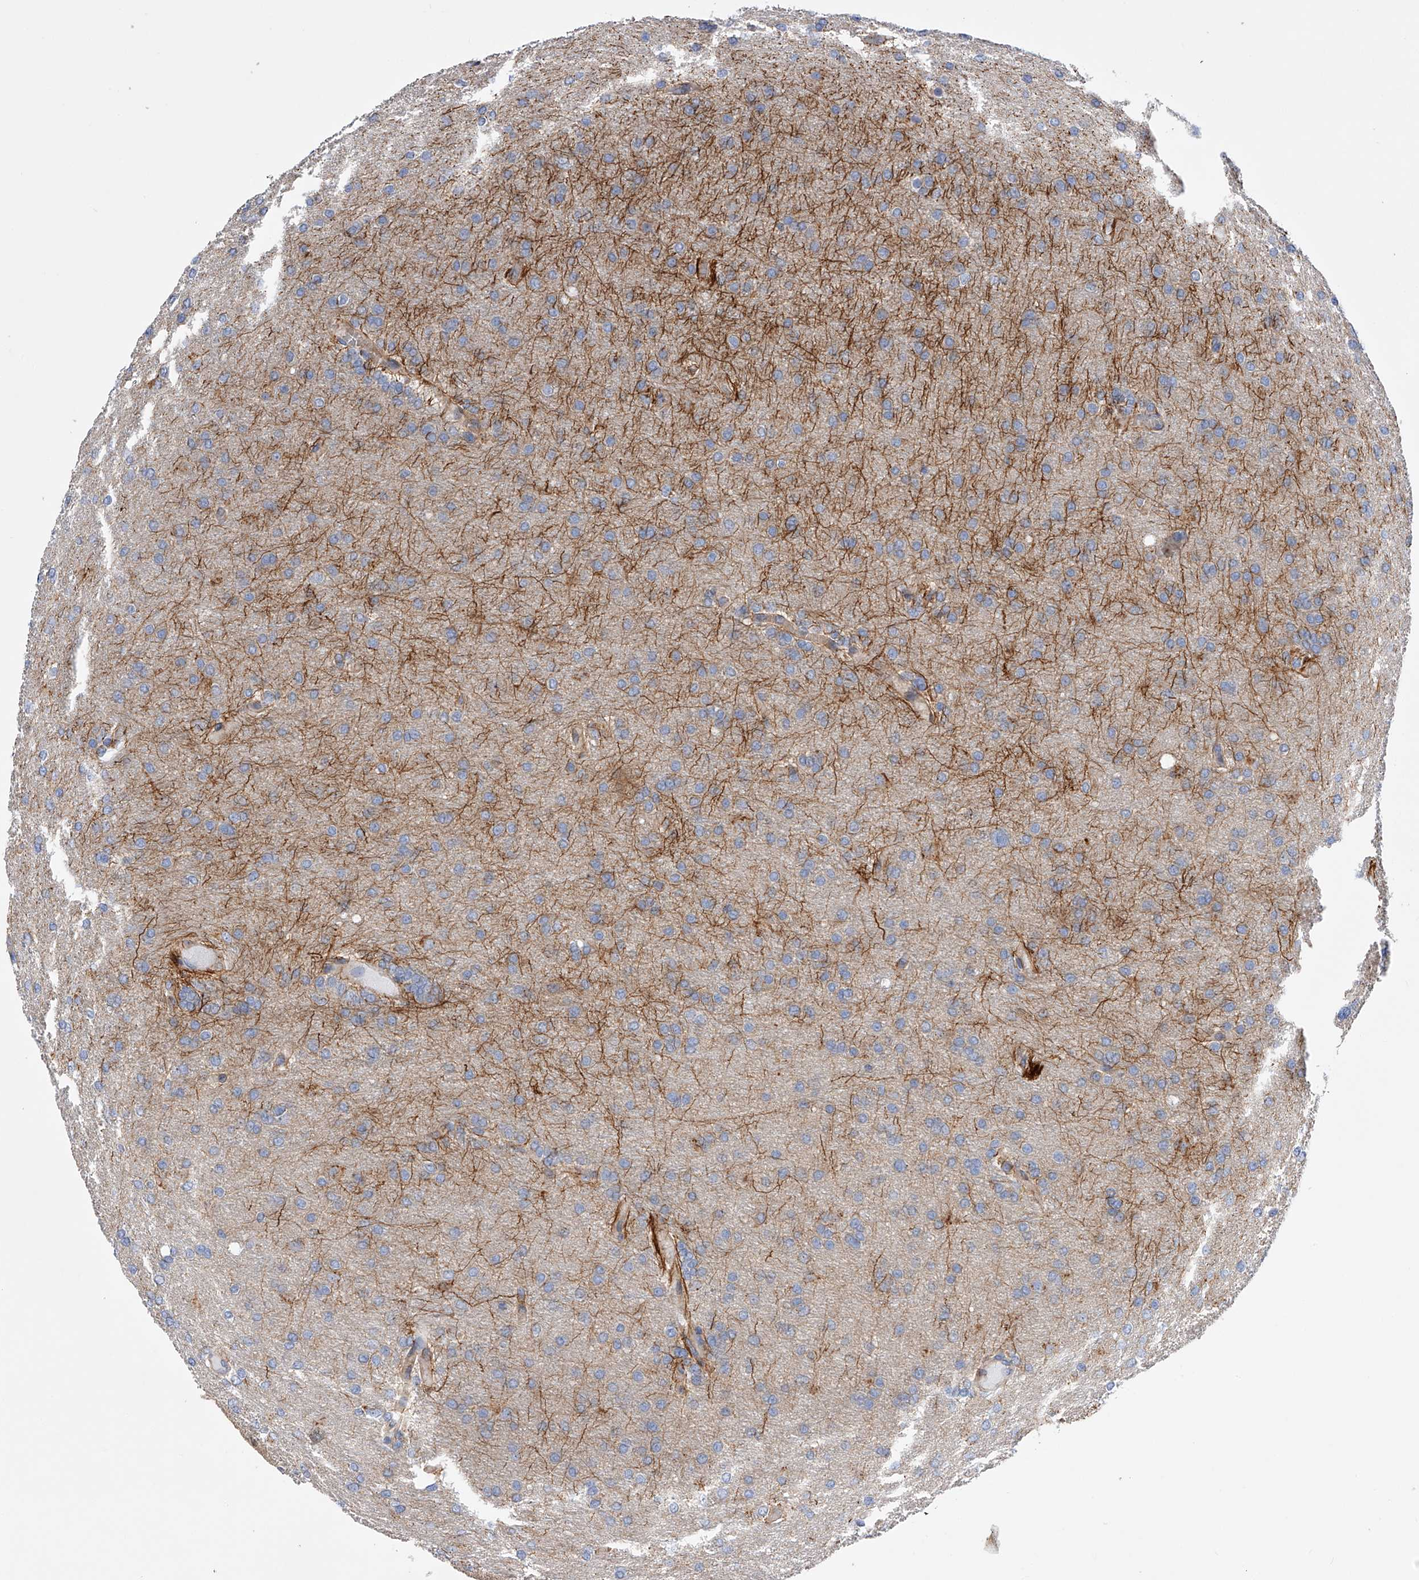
{"staining": {"intensity": "weak", "quantity": "<25%", "location": "cytoplasmic/membranous"}, "tissue": "glioma", "cell_type": "Tumor cells", "image_type": "cancer", "snomed": [{"axis": "morphology", "description": "Glioma, malignant, High grade"}, {"axis": "topography", "description": "Cerebral cortex"}], "caption": "Tumor cells are negative for brown protein staining in glioma.", "gene": "MLYCD", "patient": {"sex": "female", "age": 36}}